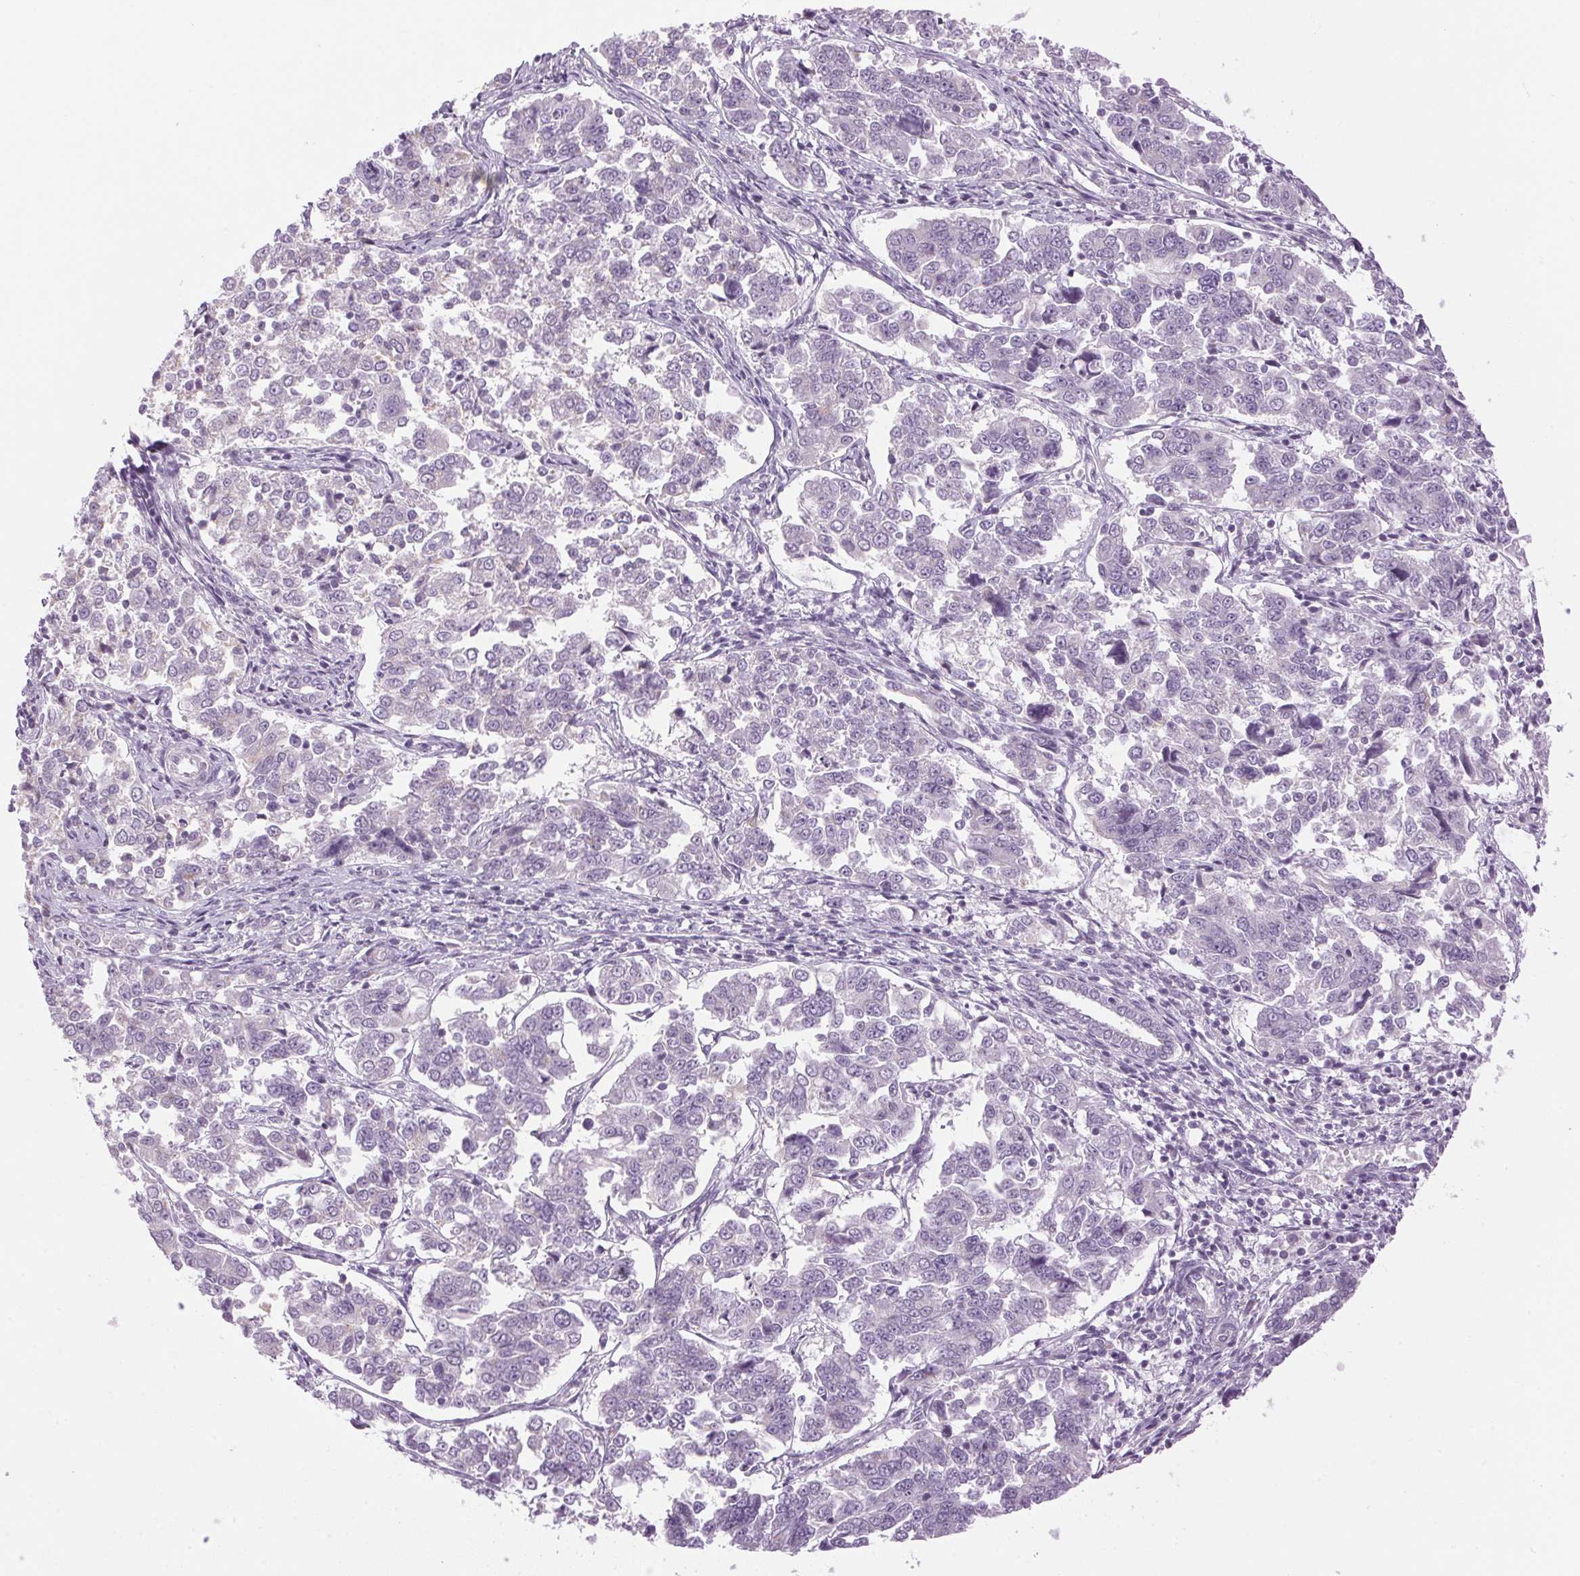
{"staining": {"intensity": "negative", "quantity": "none", "location": "none"}, "tissue": "endometrial cancer", "cell_type": "Tumor cells", "image_type": "cancer", "snomed": [{"axis": "morphology", "description": "Adenocarcinoma, NOS"}, {"axis": "topography", "description": "Endometrium"}], "caption": "Immunohistochemistry image of human adenocarcinoma (endometrial) stained for a protein (brown), which exhibits no staining in tumor cells.", "gene": "GOLPH3", "patient": {"sex": "female", "age": 43}}